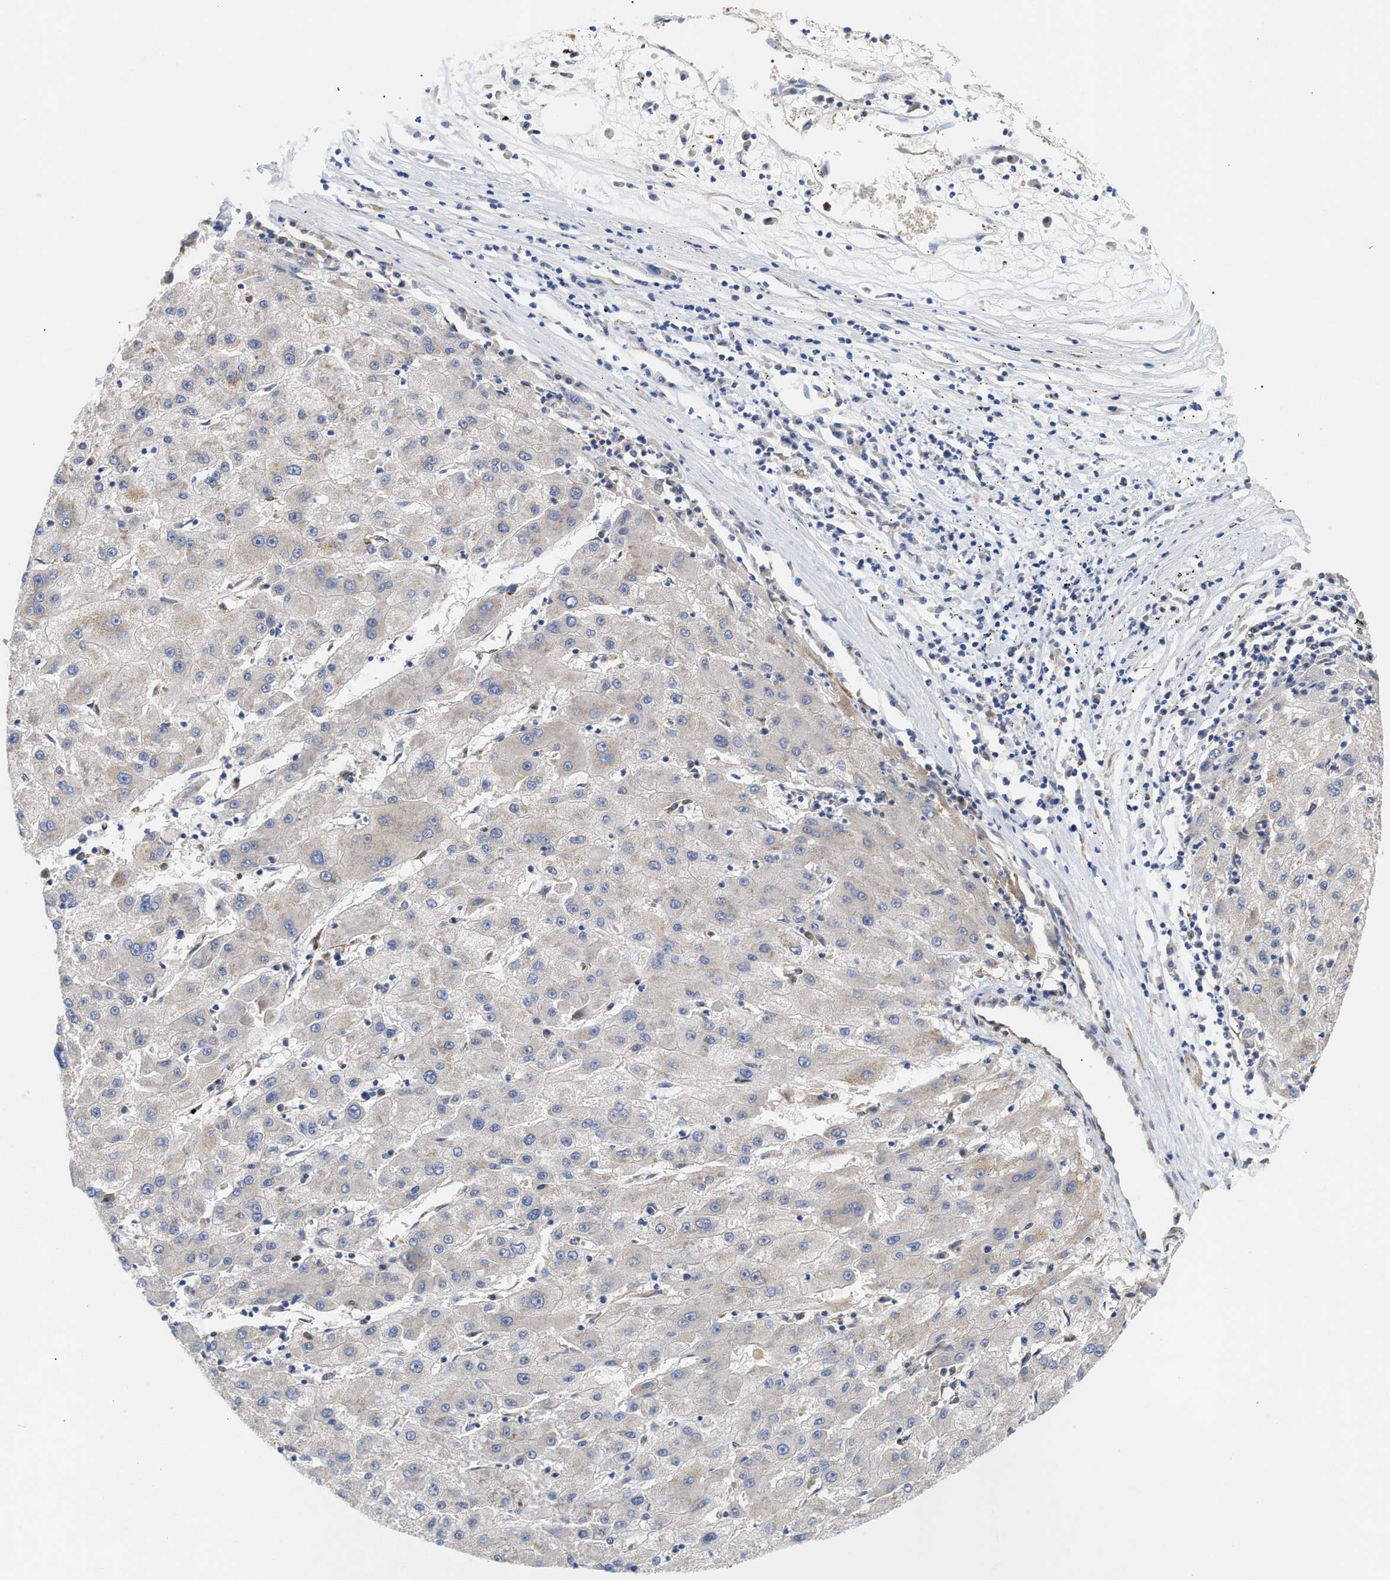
{"staining": {"intensity": "negative", "quantity": "none", "location": "none"}, "tissue": "liver cancer", "cell_type": "Tumor cells", "image_type": "cancer", "snomed": [{"axis": "morphology", "description": "Carcinoma, Hepatocellular, NOS"}, {"axis": "topography", "description": "Liver"}], "caption": "Liver hepatocellular carcinoma was stained to show a protein in brown. There is no significant staining in tumor cells.", "gene": "PLCD1", "patient": {"sex": "male", "age": 72}}